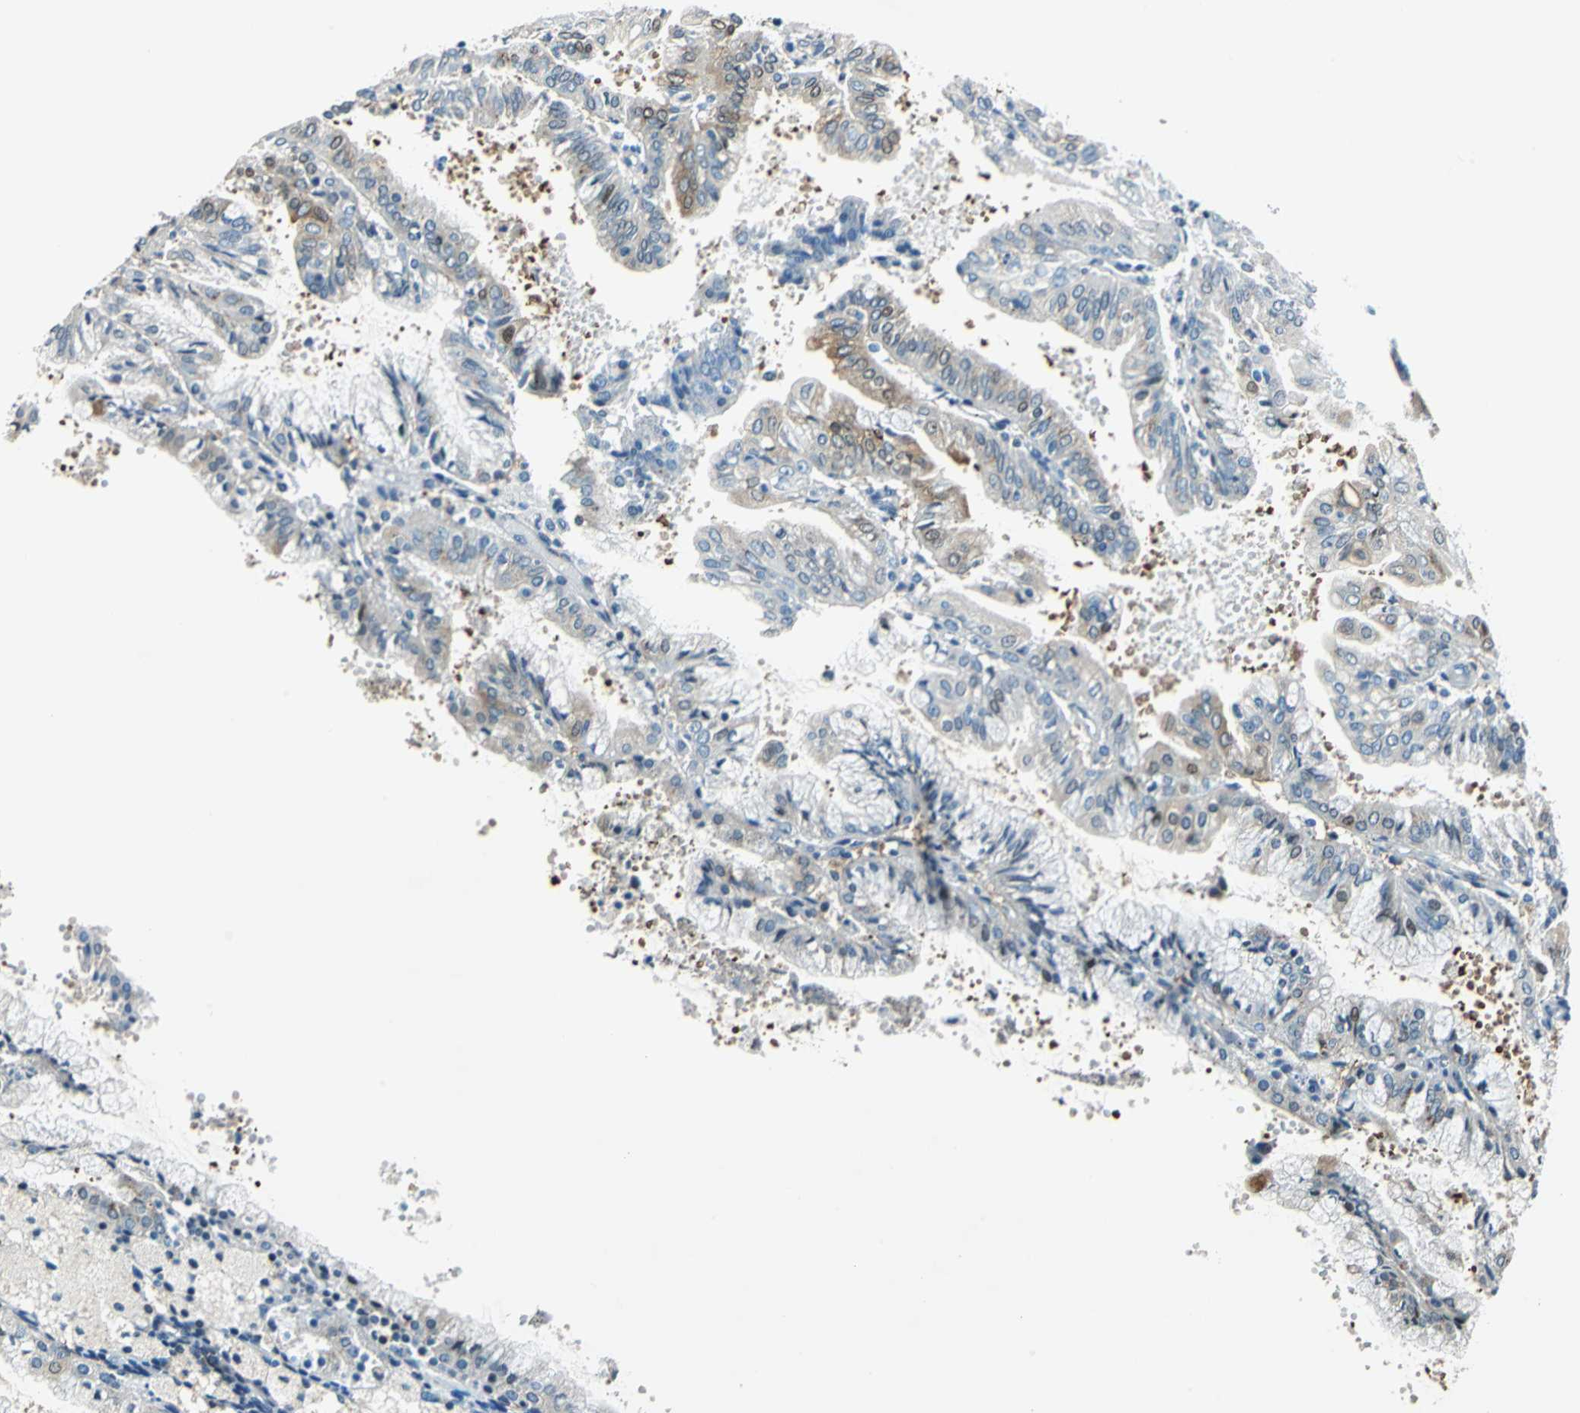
{"staining": {"intensity": "moderate", "quantity": "<25%", "location": "cytoplasmic/membranous,nuclear"}, "tissue": "endometrial cancer", "cell_type": "Tumor cells", "image_type": "cancer", "snomed": [{"axis": "morphology", "description": "Adenocarcinoma, NOS"}, {"axis": "topography", "description": "Endometrium"}], "caption": "A histopathology image of human endometrial cancer (adenocarcinoma) stained for a protein displays moderate cytoplasmic/membranous and nuclear brown staining in tumor cells.", "gene": "HCFC2", "patient": {"sex": "female", "age": 63}}